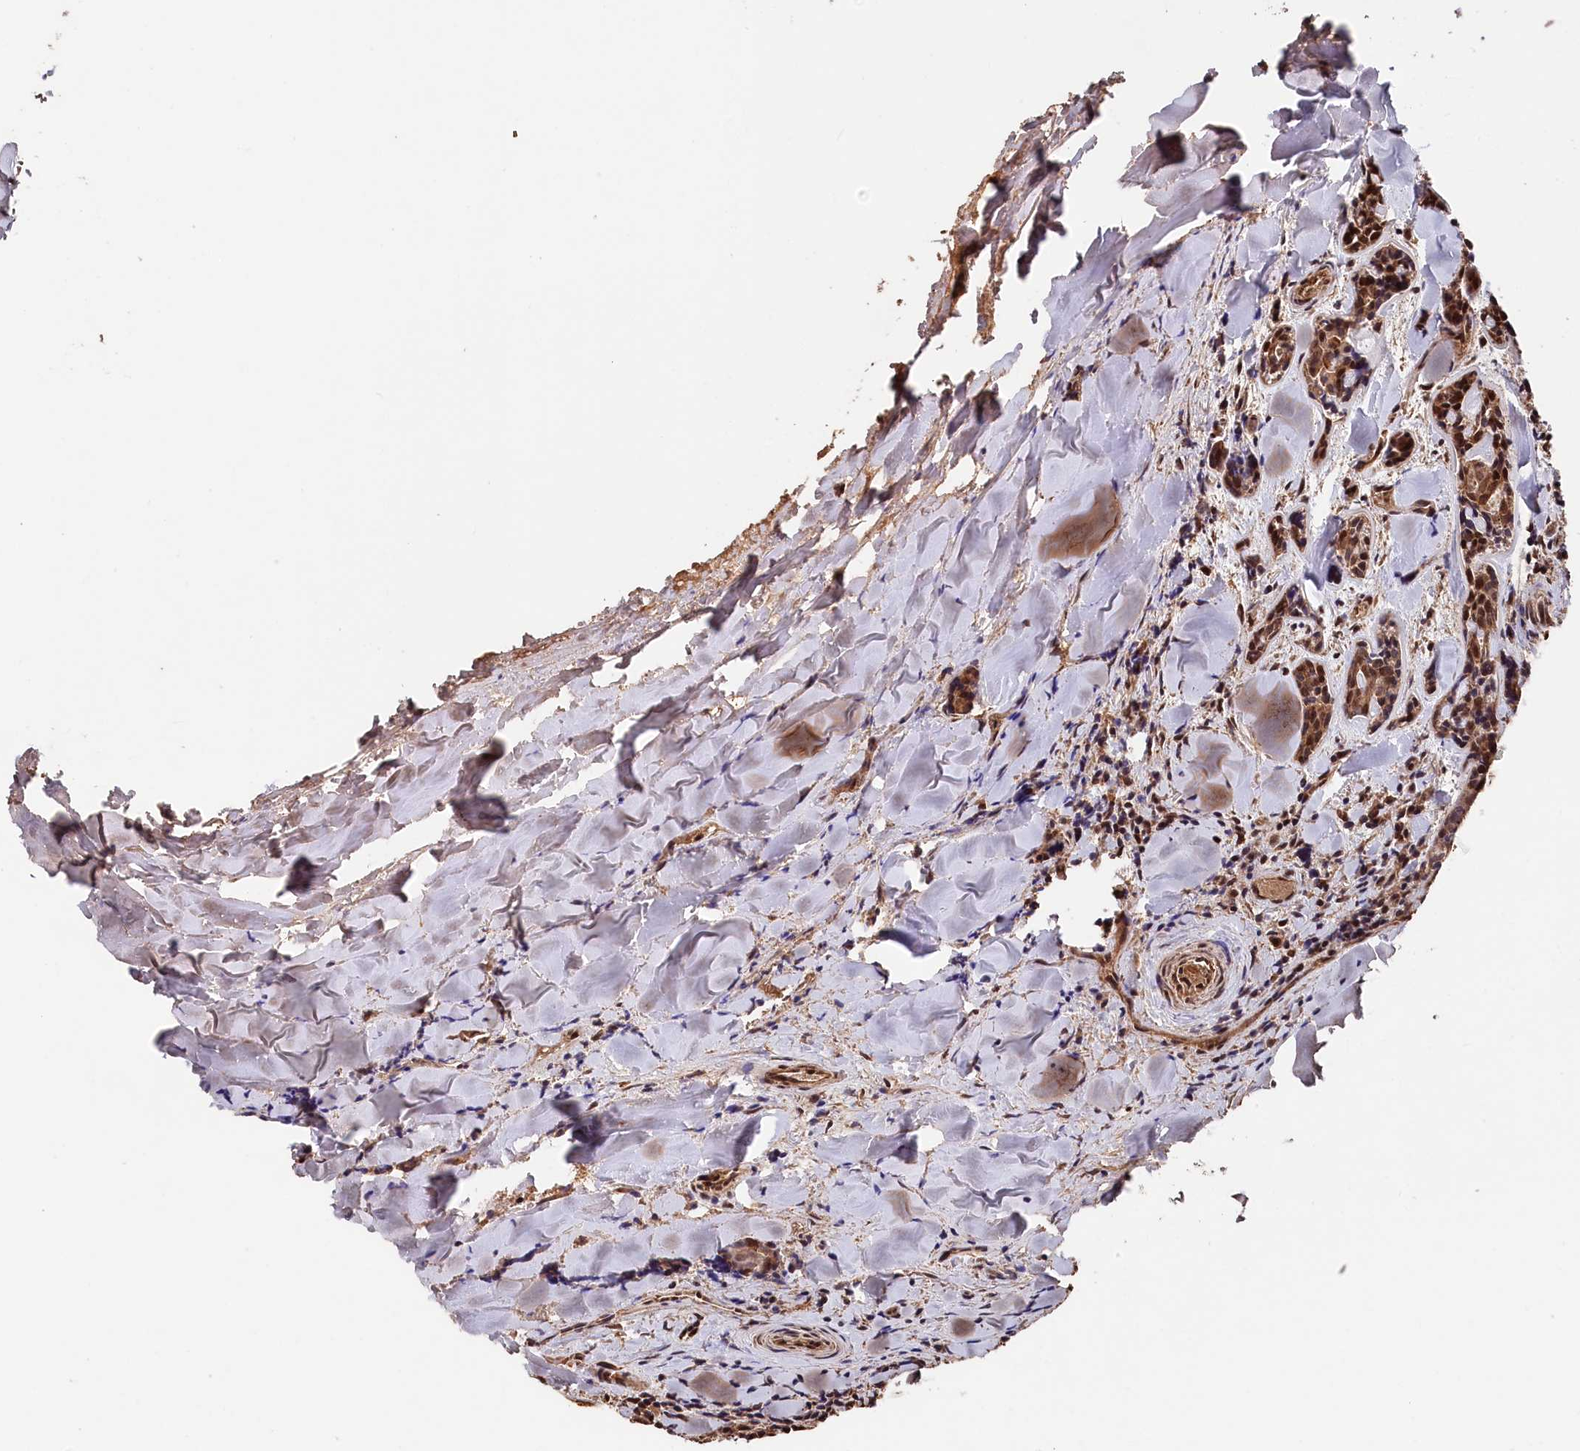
{"staining": {"intensity": "moderate", "quantity": ">75%", "location": "cytoplasmic/membranous"}, "tissue": "head and neck cancer", "cell_type": "Tumor cells", "image_type": "cancer", "snomed": [{"axis": "morphology", "description": "Adenocarcinoma, NOS"}, {"axis": "topography", "description": "Salivary gland"}, {"axis": "topography", "description": "Head-Neck"}], "caption": "Human adenocarcinoma (head and neck) stained for a protein (brown) shows moderate cytoplasmic/membranous positive staining in approximately >75% of tumor cells.", "gene": "TNKS1BP1", "patient": {"sex": "female", "age": 63}}